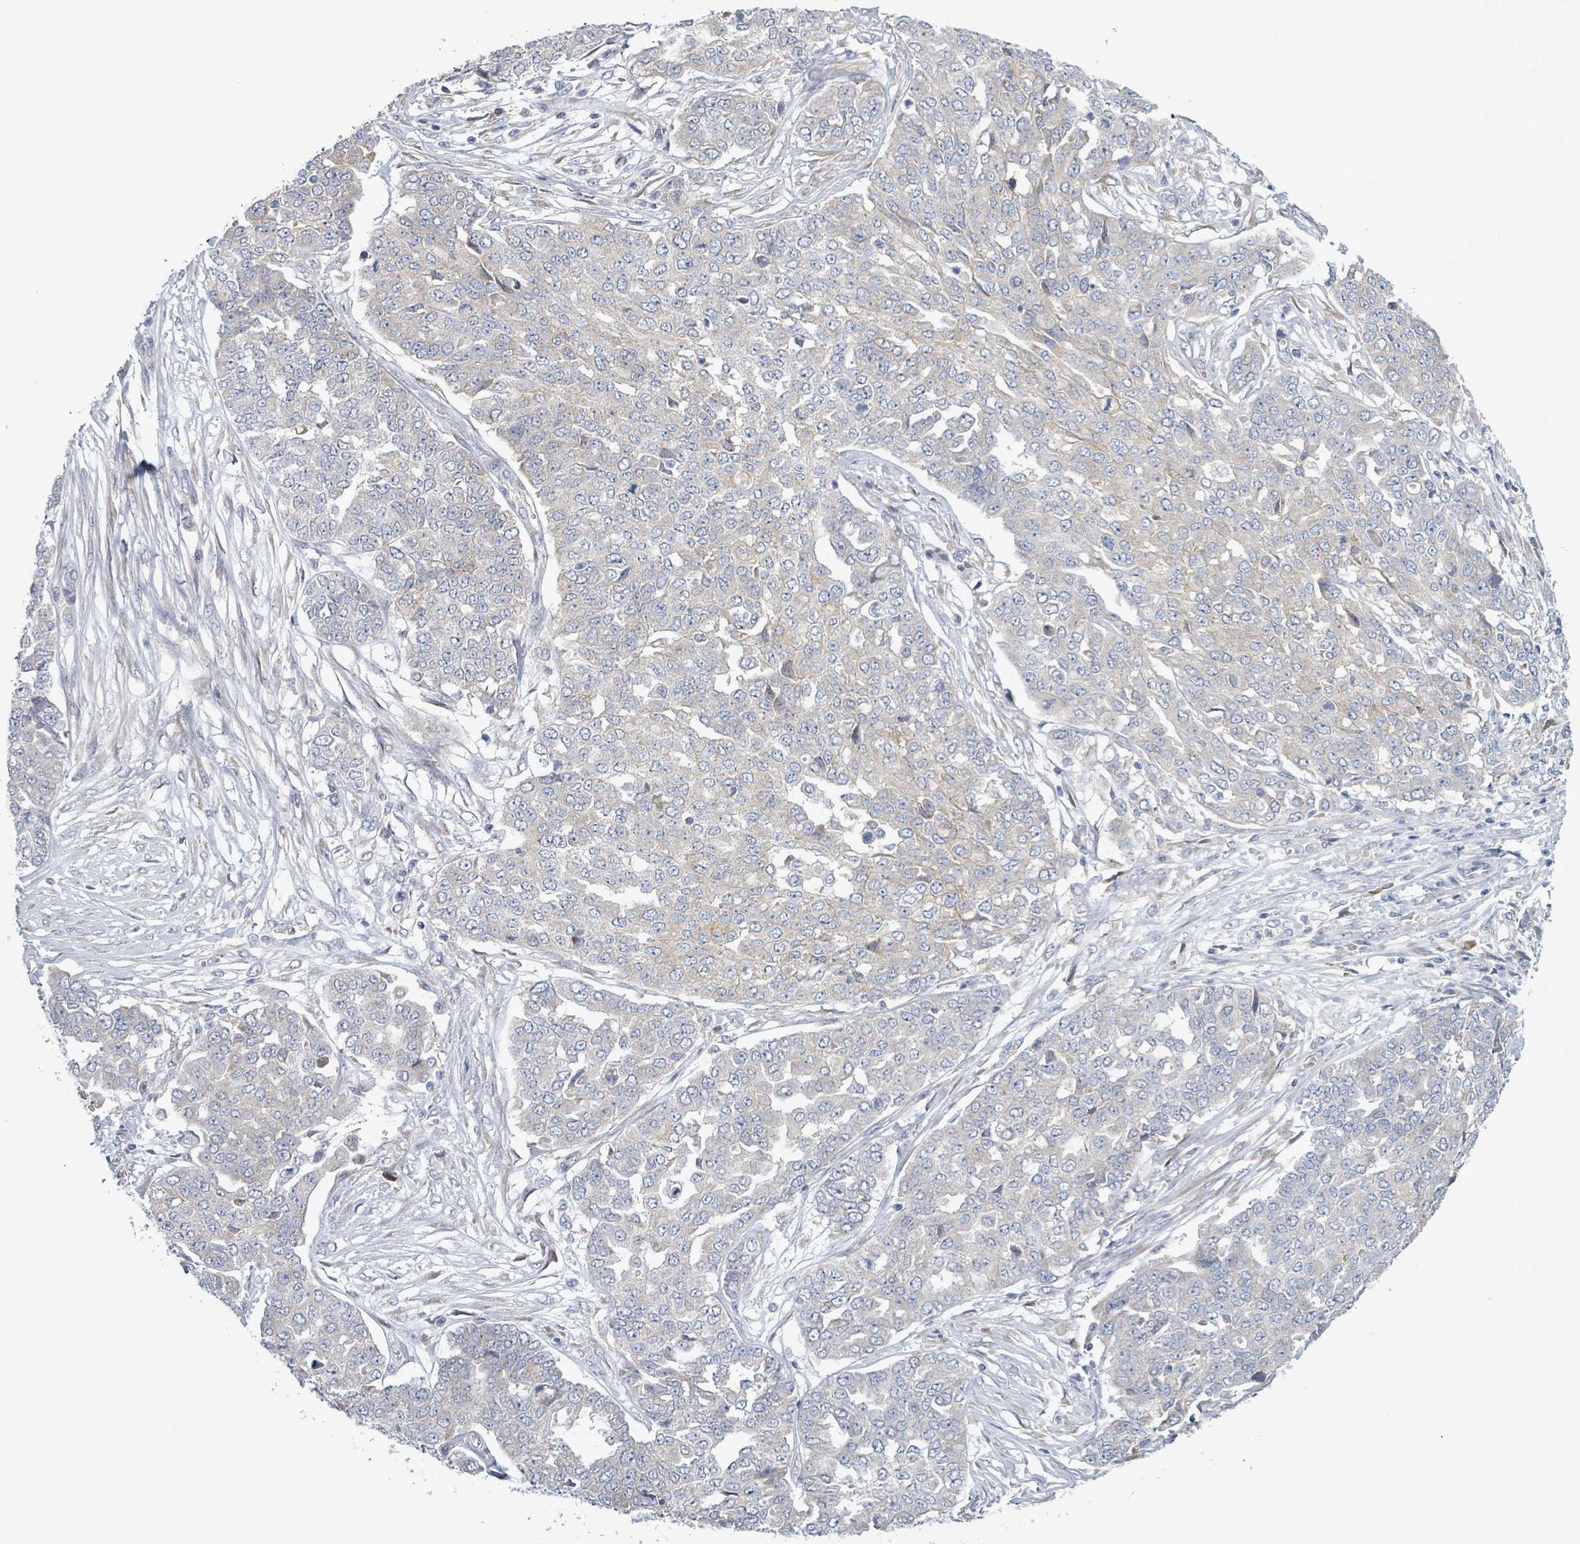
{"staining": {"intensity": "negative", "quantity": "none", "location": "none"}, "tissue": "ovarian cancer", "cell_type": "Tumor cells", "image_type": "cancer", "snomed": [{"axis": "morphology", "description": "Cystadenocarcinoma, serous, NOS"}, {"axis": "topography", "description": "Soft tissue"}, {"axis": "topography", "description": "Ovary"}], "caption": "This is an immunohistochemistry histopathology image of serous cystadenocarcinoma (ovarian). There is no expression in tumor cells.", "gene": "ATP13A1", "patient": {"sex": "female", "age": 57}}